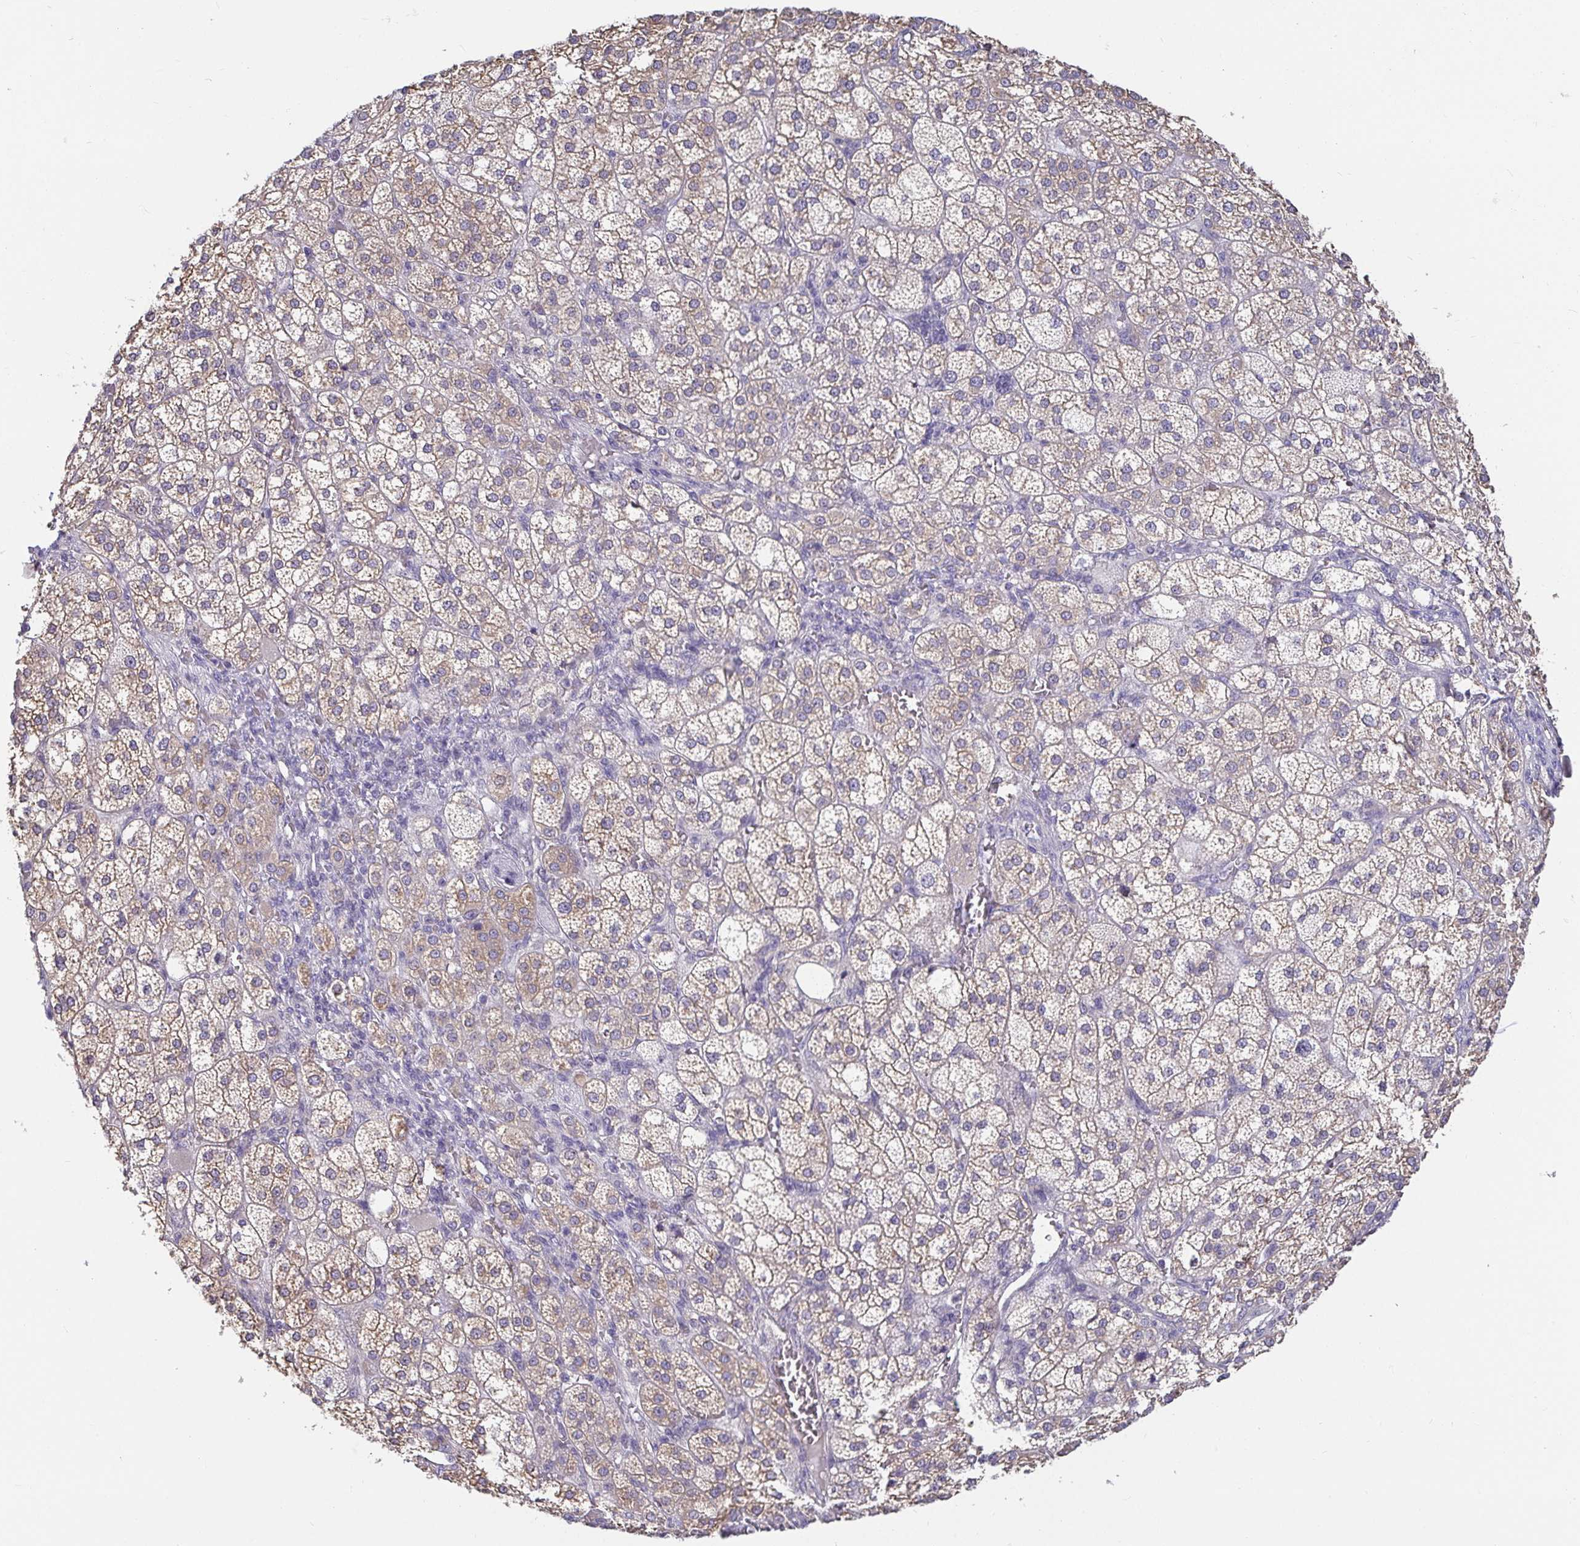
{"staining": {"intensity": "weak", "quantity": ">75%", "location": "cytoplasmic/membranous"}, "tissue": "adrenal gland", "cell_type": "Glandular cells", "image_type": "normal", "snomed": [{"axis": "morphology", "description": "Normal tissue, NOS"}, {"axis": "topography", "description": "Adrenal gland"}], "caption": "Immunohistochemistry (IHC) (DAB) staining of normal adrenal gland reveals weak cytoplasmic/membranous protein positivity in about >75% of glandular cells.", "gene": "ANLN", "patient": {"sex": "female", "age": 60}}